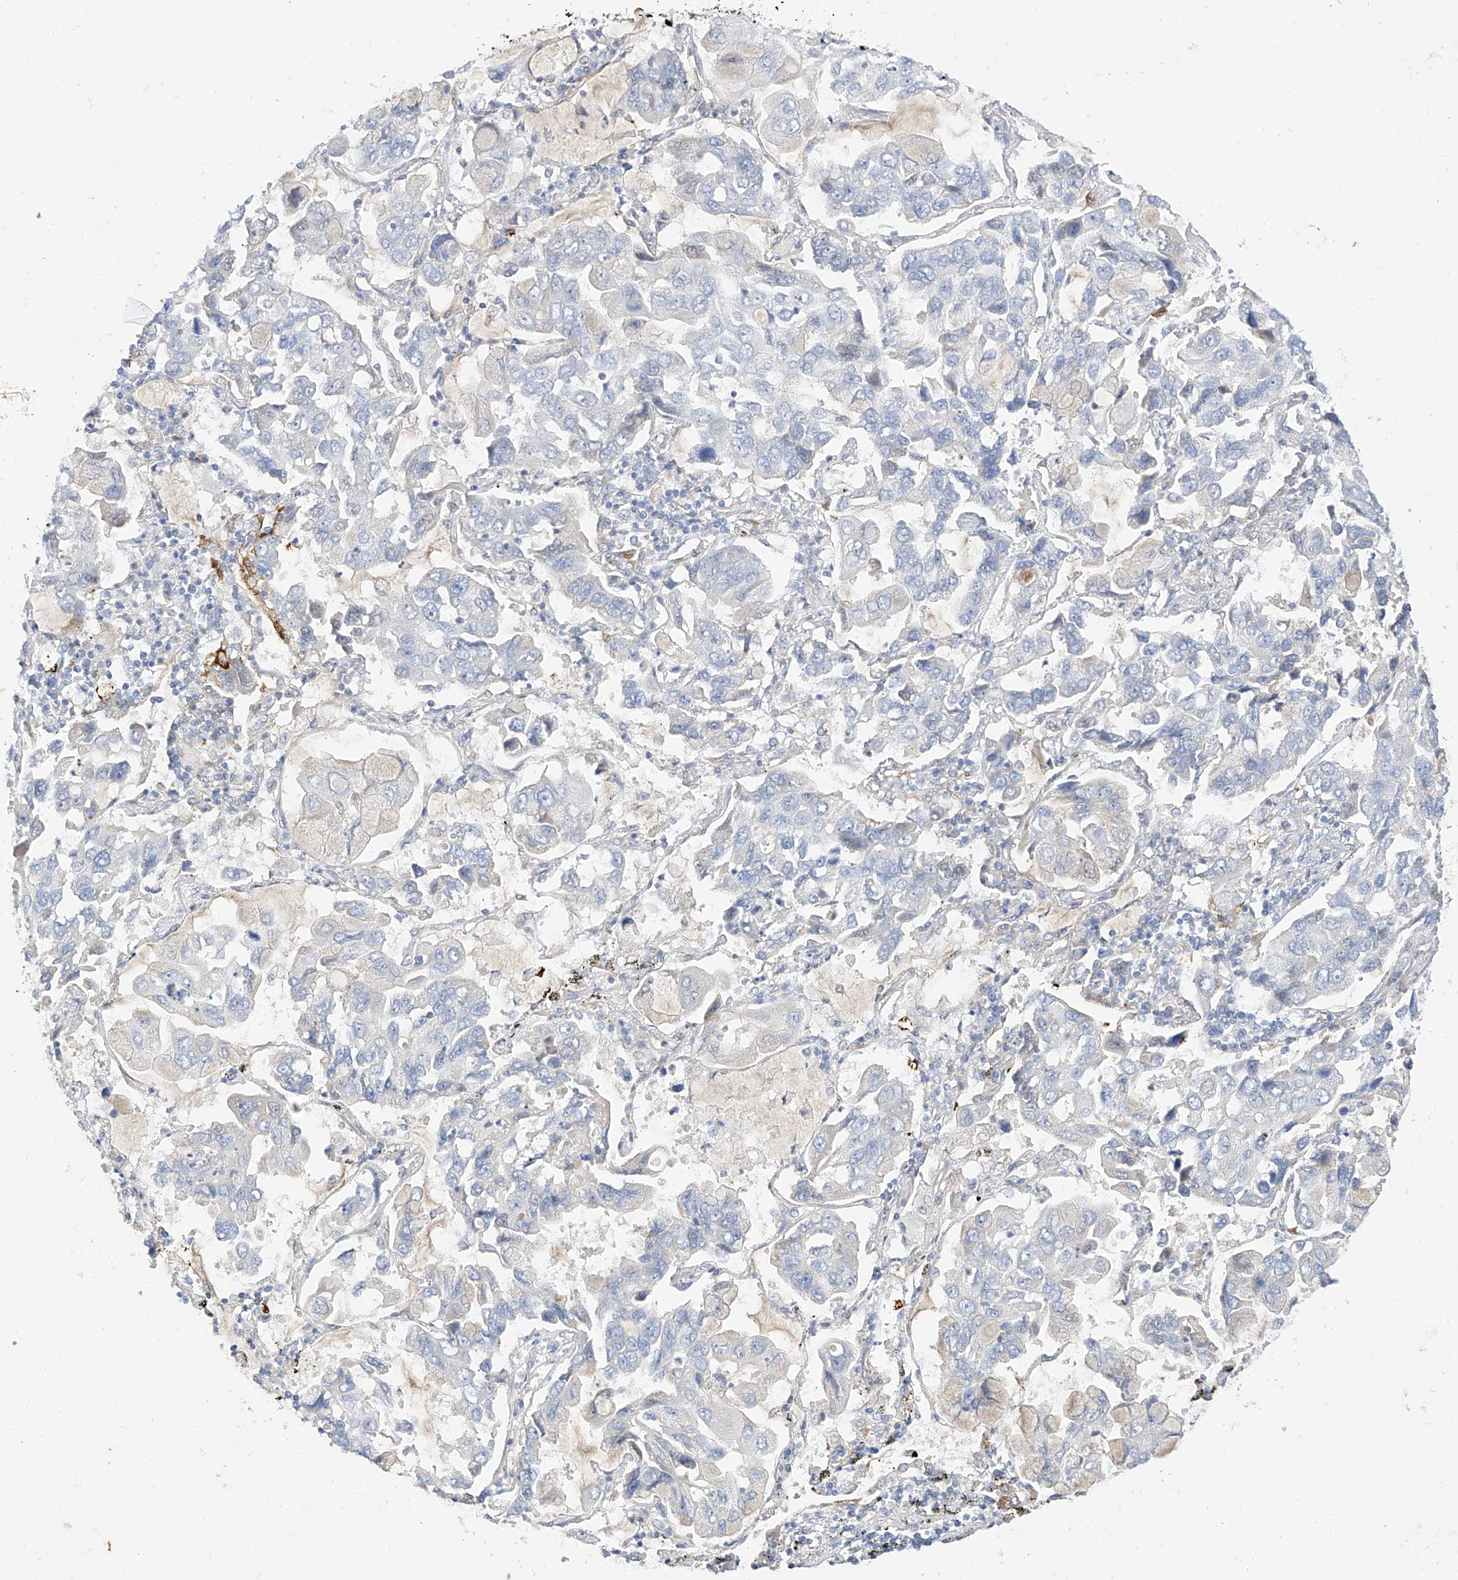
{"staining": {"intensity": "negative", "quantity": "none", "location": "none"}, "tissue": "lung cancer", "cell_type": "Tumor cells", "image_type": "cancer", "snomed": [{"axis": "morphology", "description": "Adenocarcinoma, NOS"}, {"axis": "topography", "description": "Lung"}], "caption": "Immunohistochemistry photomicrograph of neoplastic tissue: adenocarcinoma (lung) stained with DAB (3,3'-diaminobenzidine) shows no significant protein positivity in tumor cells.", "gene": "RASA2", "patient": {"sex": "male", "age": 64}}